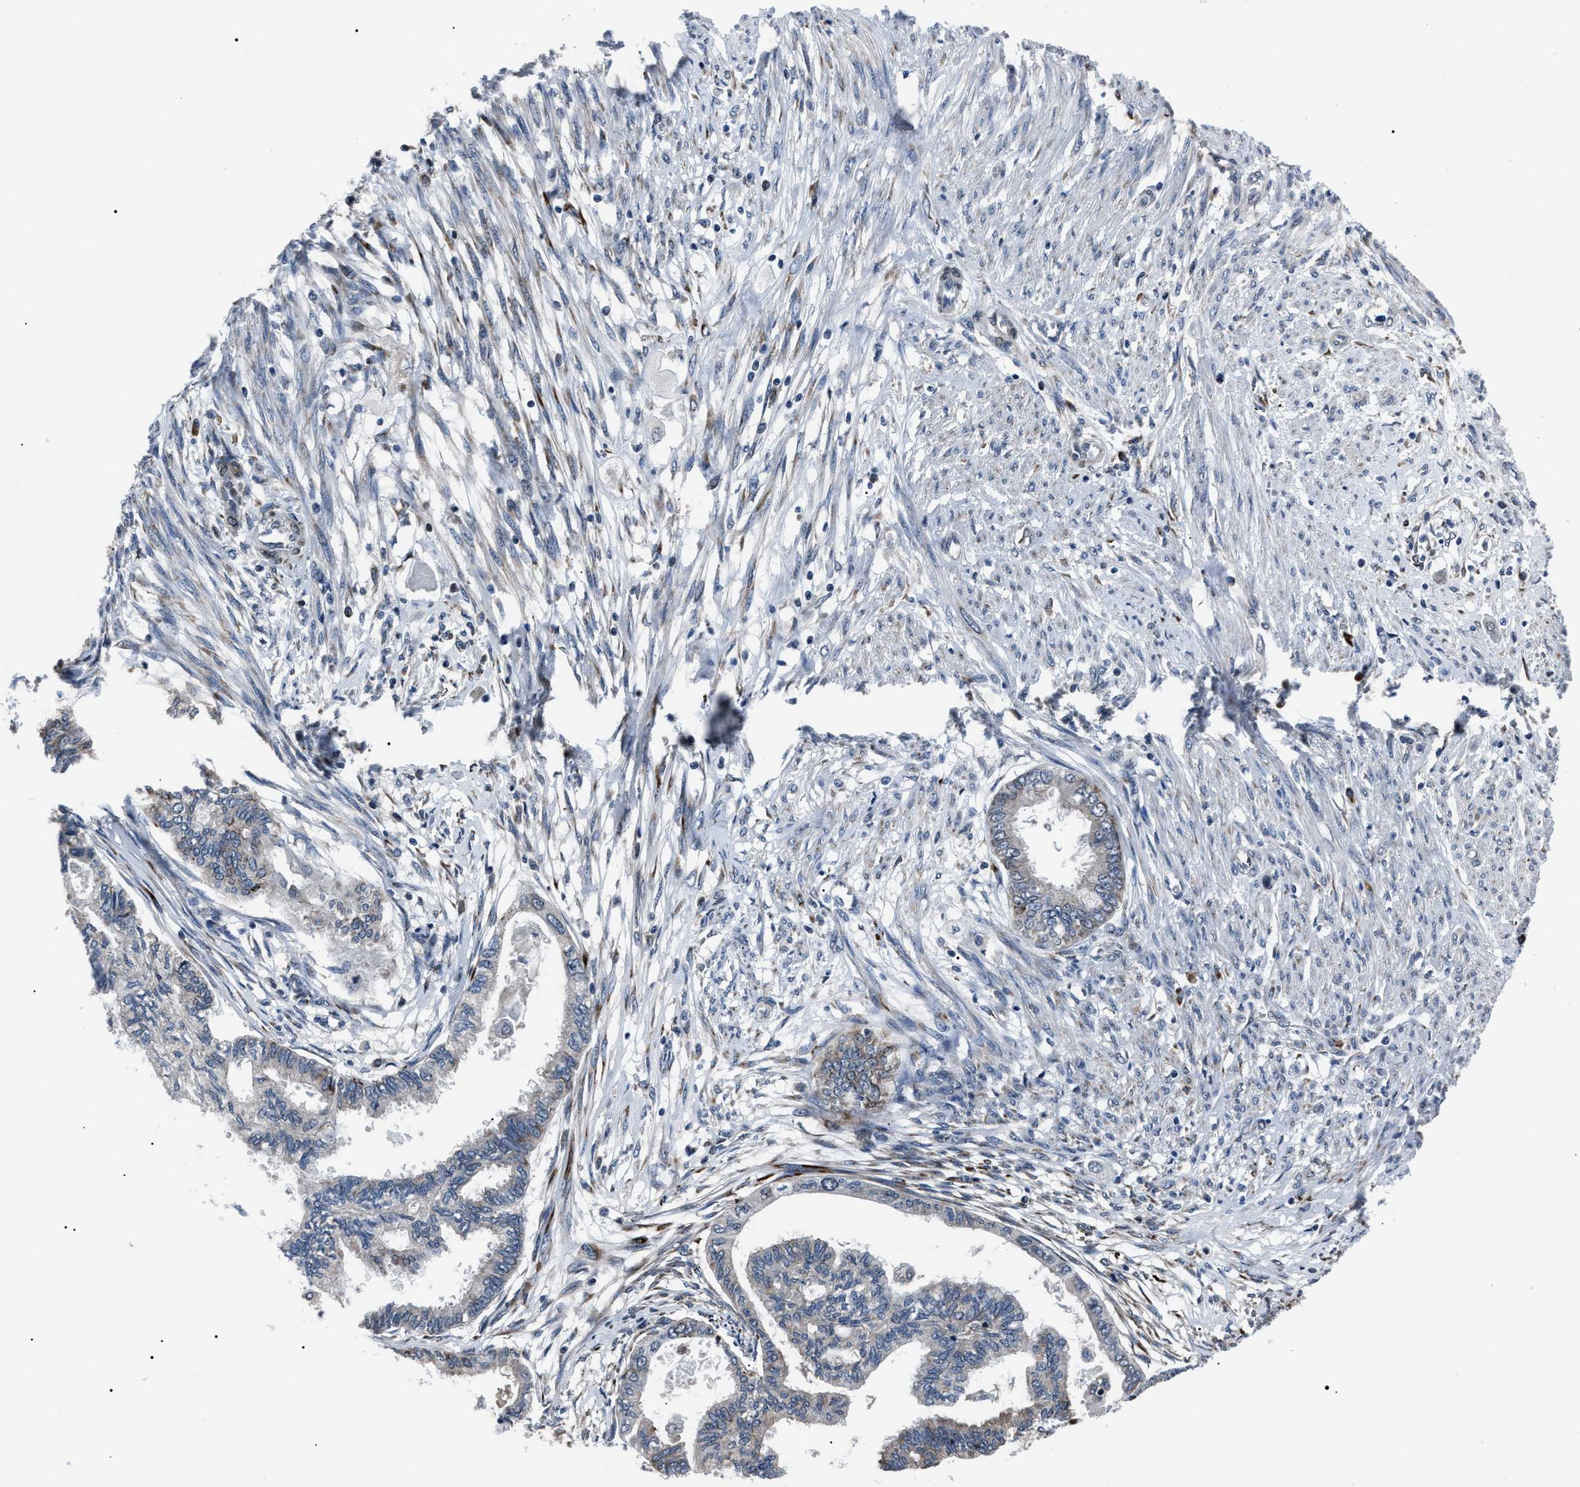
{"staining": {"intensity": "weak", "quantity": "<25%", "location": "cytoplasmic/membranous"}, "tissue": "cervical cancer", "cell_type": "Tumor cells", "image_type": "cancer", "snomed": [{"axis": "morphology", "description": "Normal tissue, NOS"}, {"axis": "morphology", "description": "Adenocarcinoma, NOS"}, {"axis": "topography", "description": "Cervix"}, {"axis": "topography", "description": "Endometrium"}], "caption": "An image of human adenocarcinoma (cervical) is negative for staining in tumor cells. (DAB immunohistochemistry (IHC), high magnification).", "gene": "LRRC14", "patient": {"sex": "female", "age": 86}}